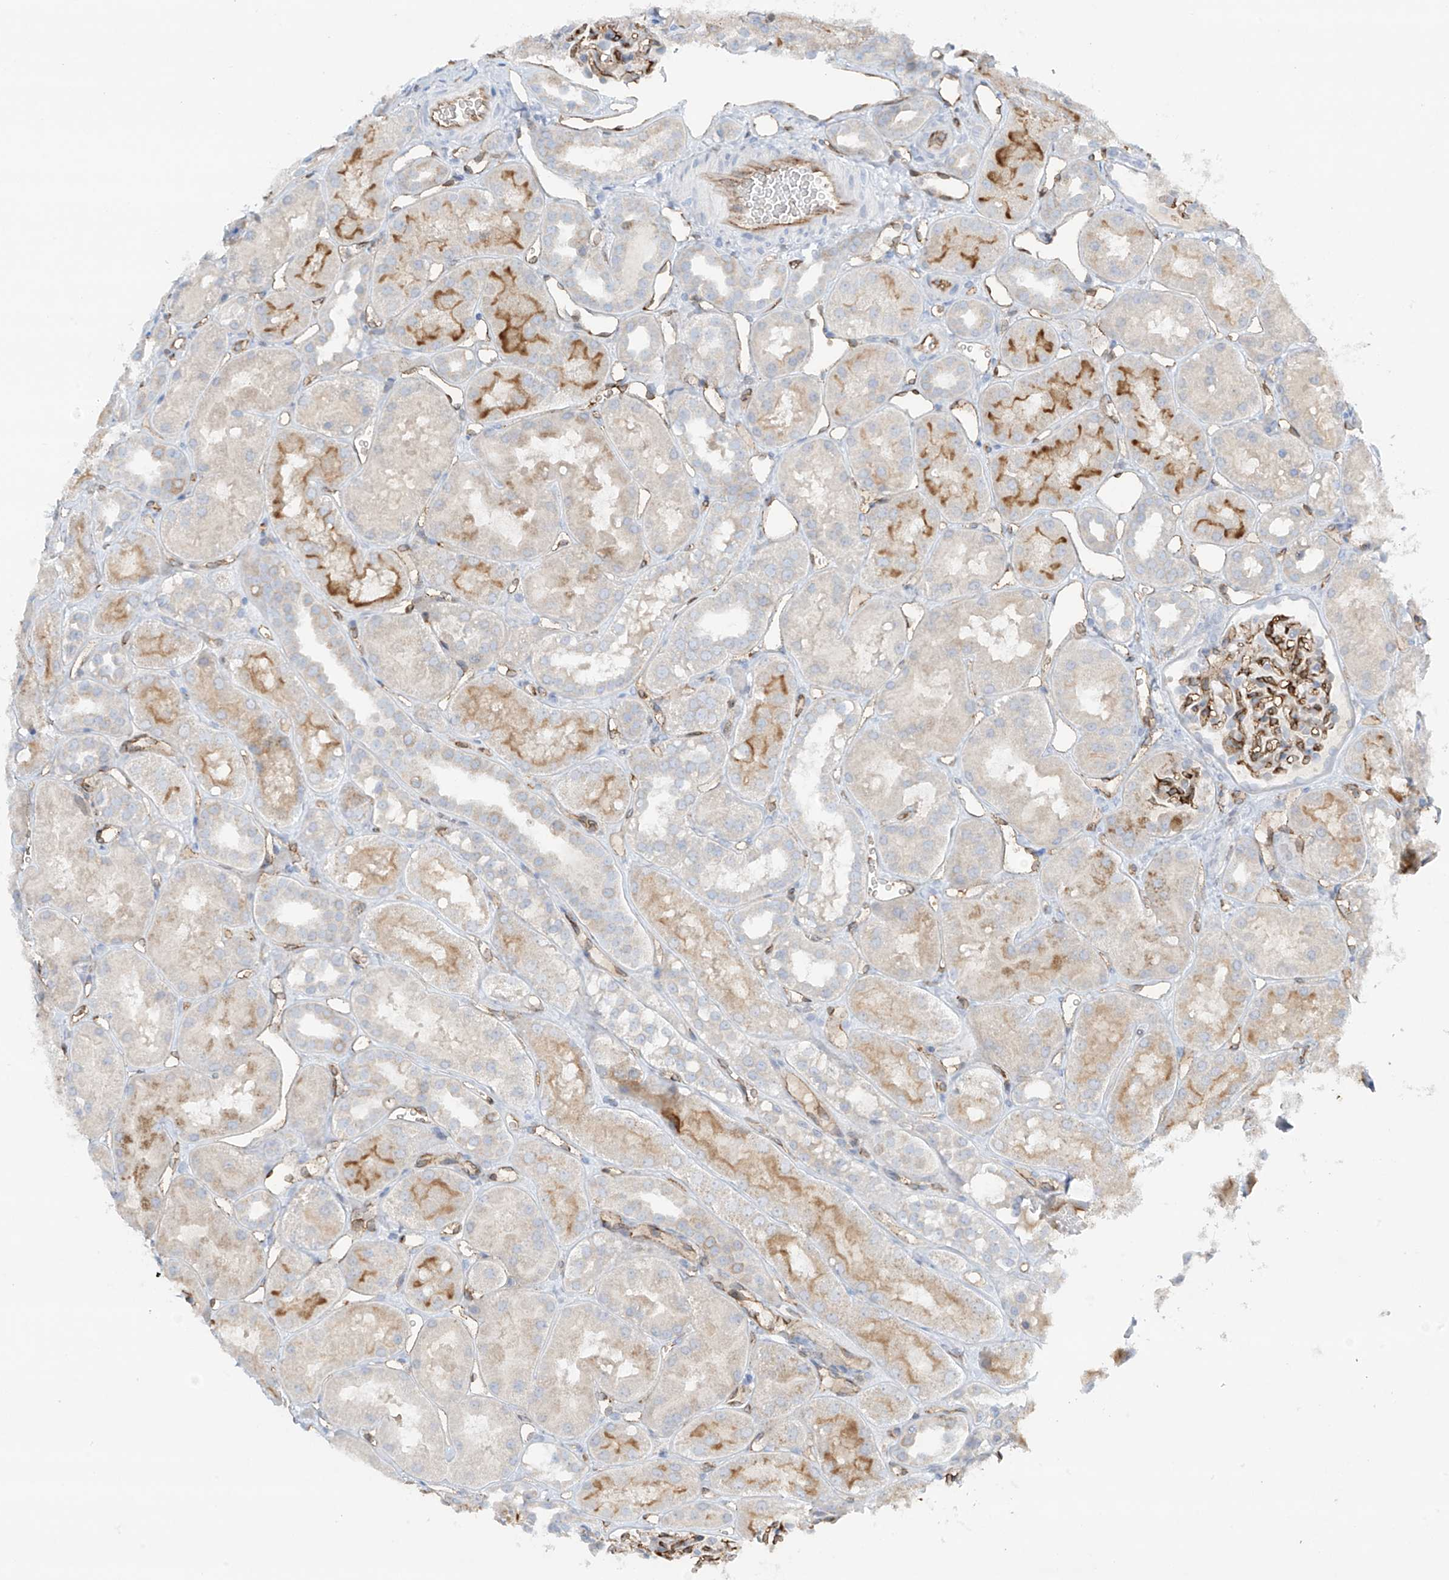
{"staining": {"intensity": "strong", "quantity": "25%-75%", "location": "cytoplasmic/membranous"}, "tissue": "kidney", "cell_type": "Cells in glomeruli", "image_type": "normal", "snomed": [{"axis": "morphology", "description": "Normal tissue, NOS"}, {"axis": "topography", "description": "Kidney"}], "caption": "Protein analysis of benign kidney shows strong cytoplasmic/membranous expression in about 25%-75% of cells in glomeruli.", "gene": "HLA", "patient": {"sex": "male", "age": 16}}